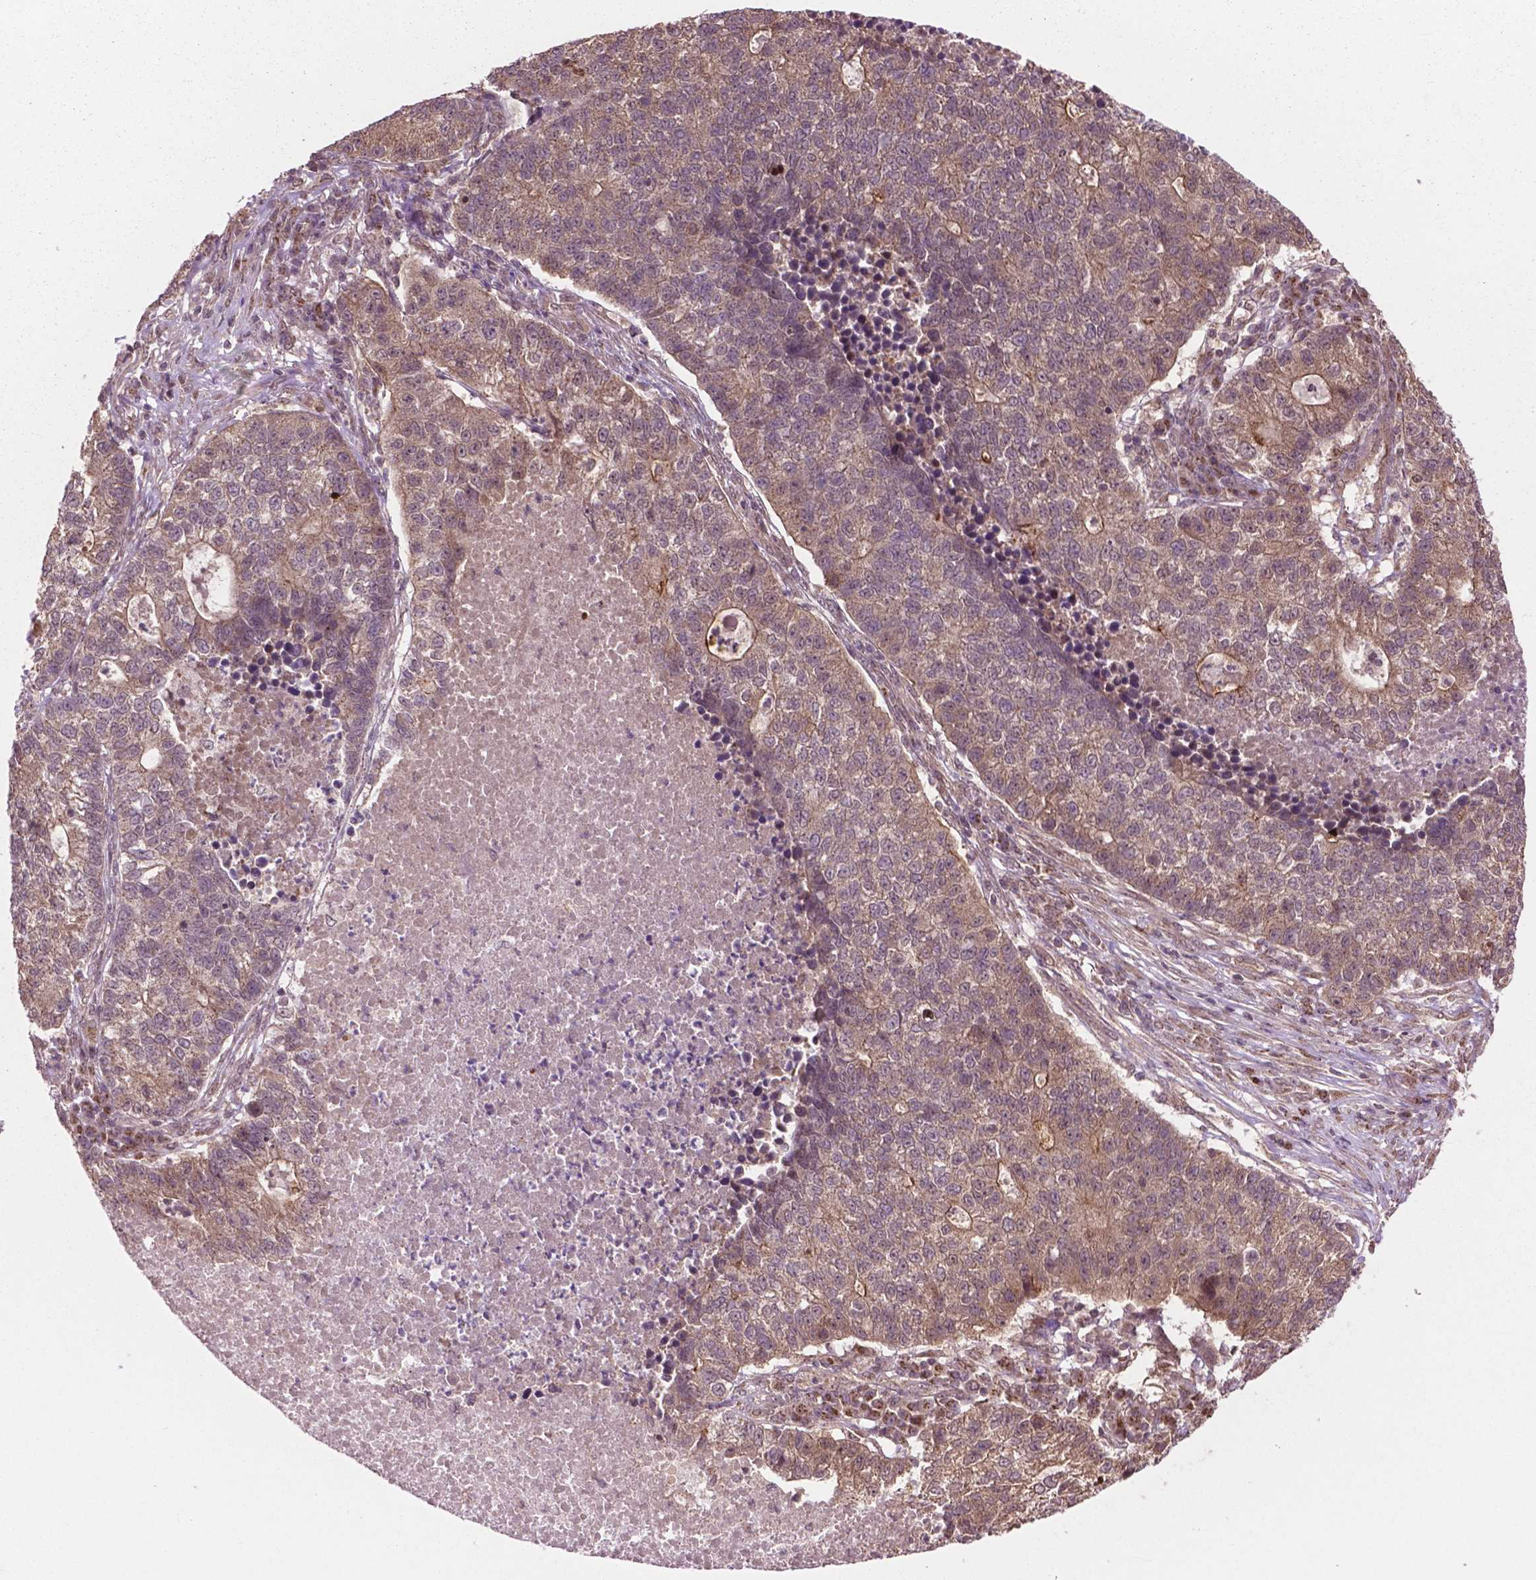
{"staining": {"intensity": "weak", "quantity": ">75%", "location": "cytoplasmic/membranous"}, "tissue": "lung cancer", "cell_type": "Tumor cells", "image_type": "cancer", "snomed": [{"axis": "morphology", "description": "Adenocarcinoma, NOS"}, {"axis": "topography", "description": "Lung"}], "caption": "The histopathology image reveals staining of lung adenocarcinoma, revealing weak cytoplasmic/membranous protein staining (brown color) within tumor cells. The staining is performed using DAB brown chromogen to label protein expression. The nuclei are counter-stained blue using hematoxylin.", "gene": "PPP1CB", "patient": {"sex": "male", "age": 57}}